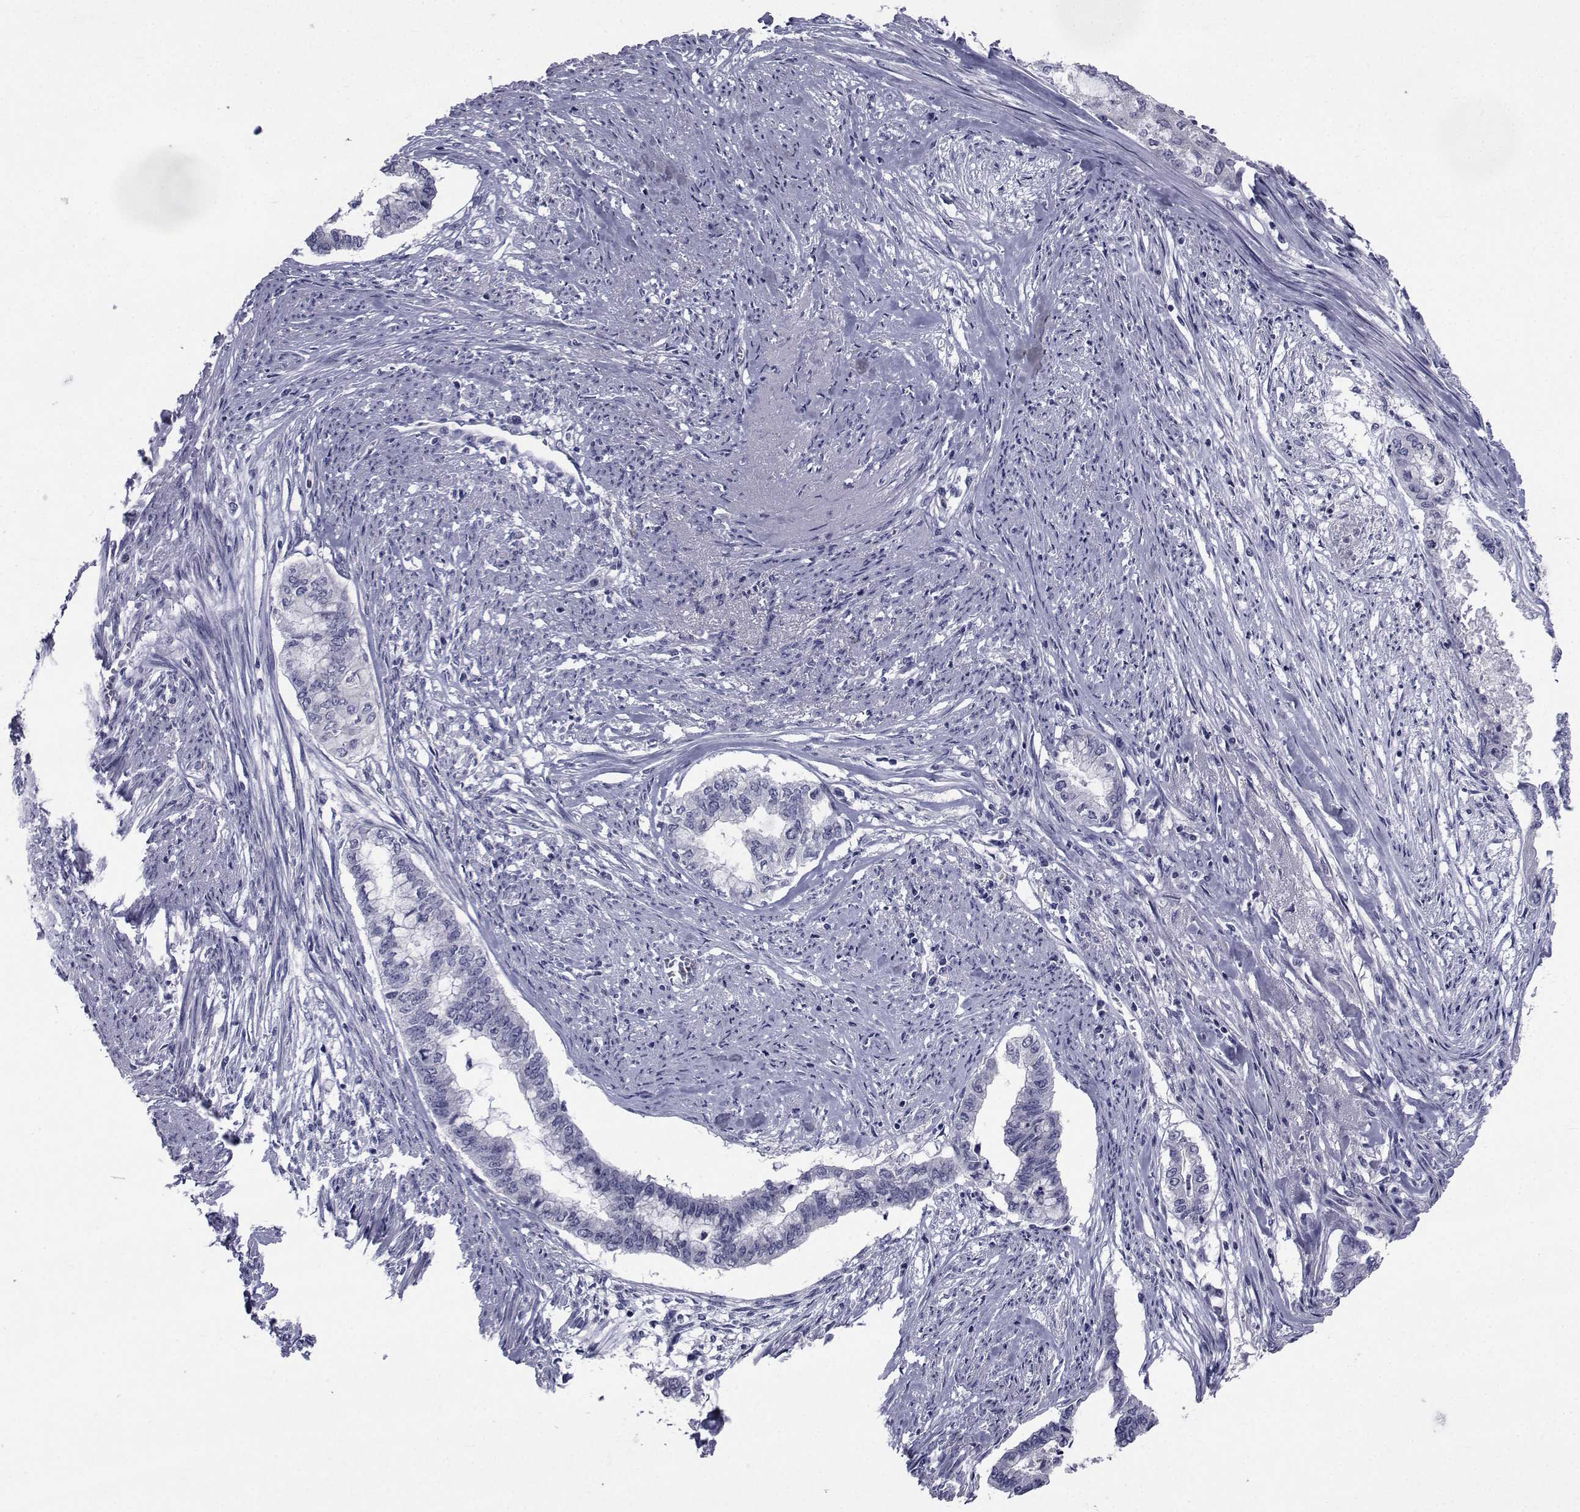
{"staining": {"intensity": "negative", "quantity": "none", "location": "none"}, "tissue": "endometrial cancer", "cell_type": "Tumor cells", "image_type": "cancer", "snomed": [{"axis": "morphology", "description": "Adenocarcinoma, NOS"}, {"axis": "topography", "description": "Endometrium"}], "caption": "A high-resolution micrograph shows immunohistochemistry staining of endometrial cancer (adenocarcinoma), which reveals no significant positivity in tumor cells.", "gene": "SEMA5B", "patient": {"sex": "female", "age": 79}}